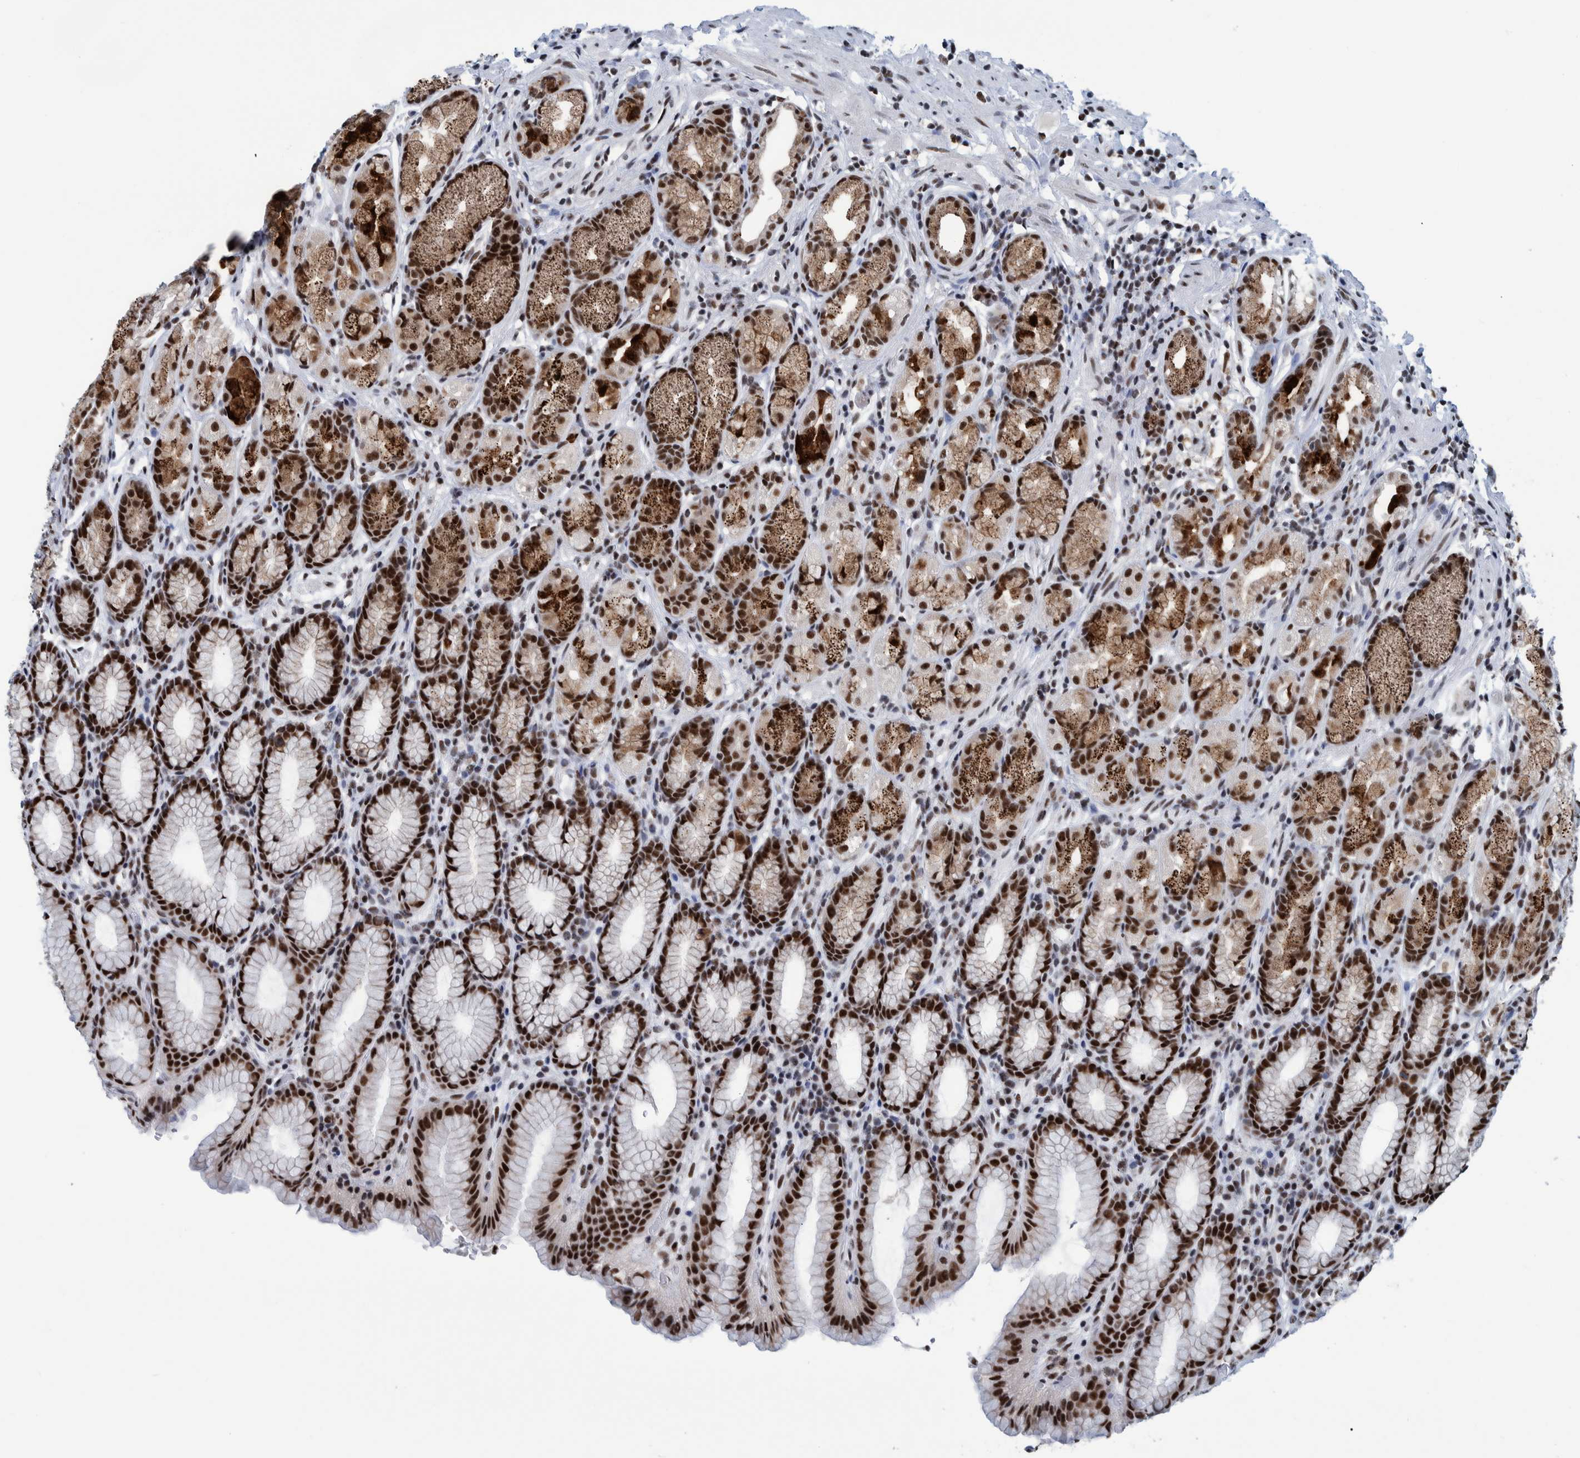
{"staining": {"intensity": "strong", "quantity": ">75%", "location": "cytoplasmic/membranous,nuclear"}, "tissue": "stomach", "cell_type": "Glandular cells", "image_type": "normal", "snomed": [{"axis": "morphology", "description": "Normal tissue, NOS"}, {"axis": "topography", "description": "Stomach"}], "caption": "This histopathology image shows IHC staining of benign human stomach, with high strong cytoplasmic/membranous,nuclear staining in approximately >75% of glandular cells.", "gene": "EFTUD2", "patient": {"sex": "male", "age": 42}}